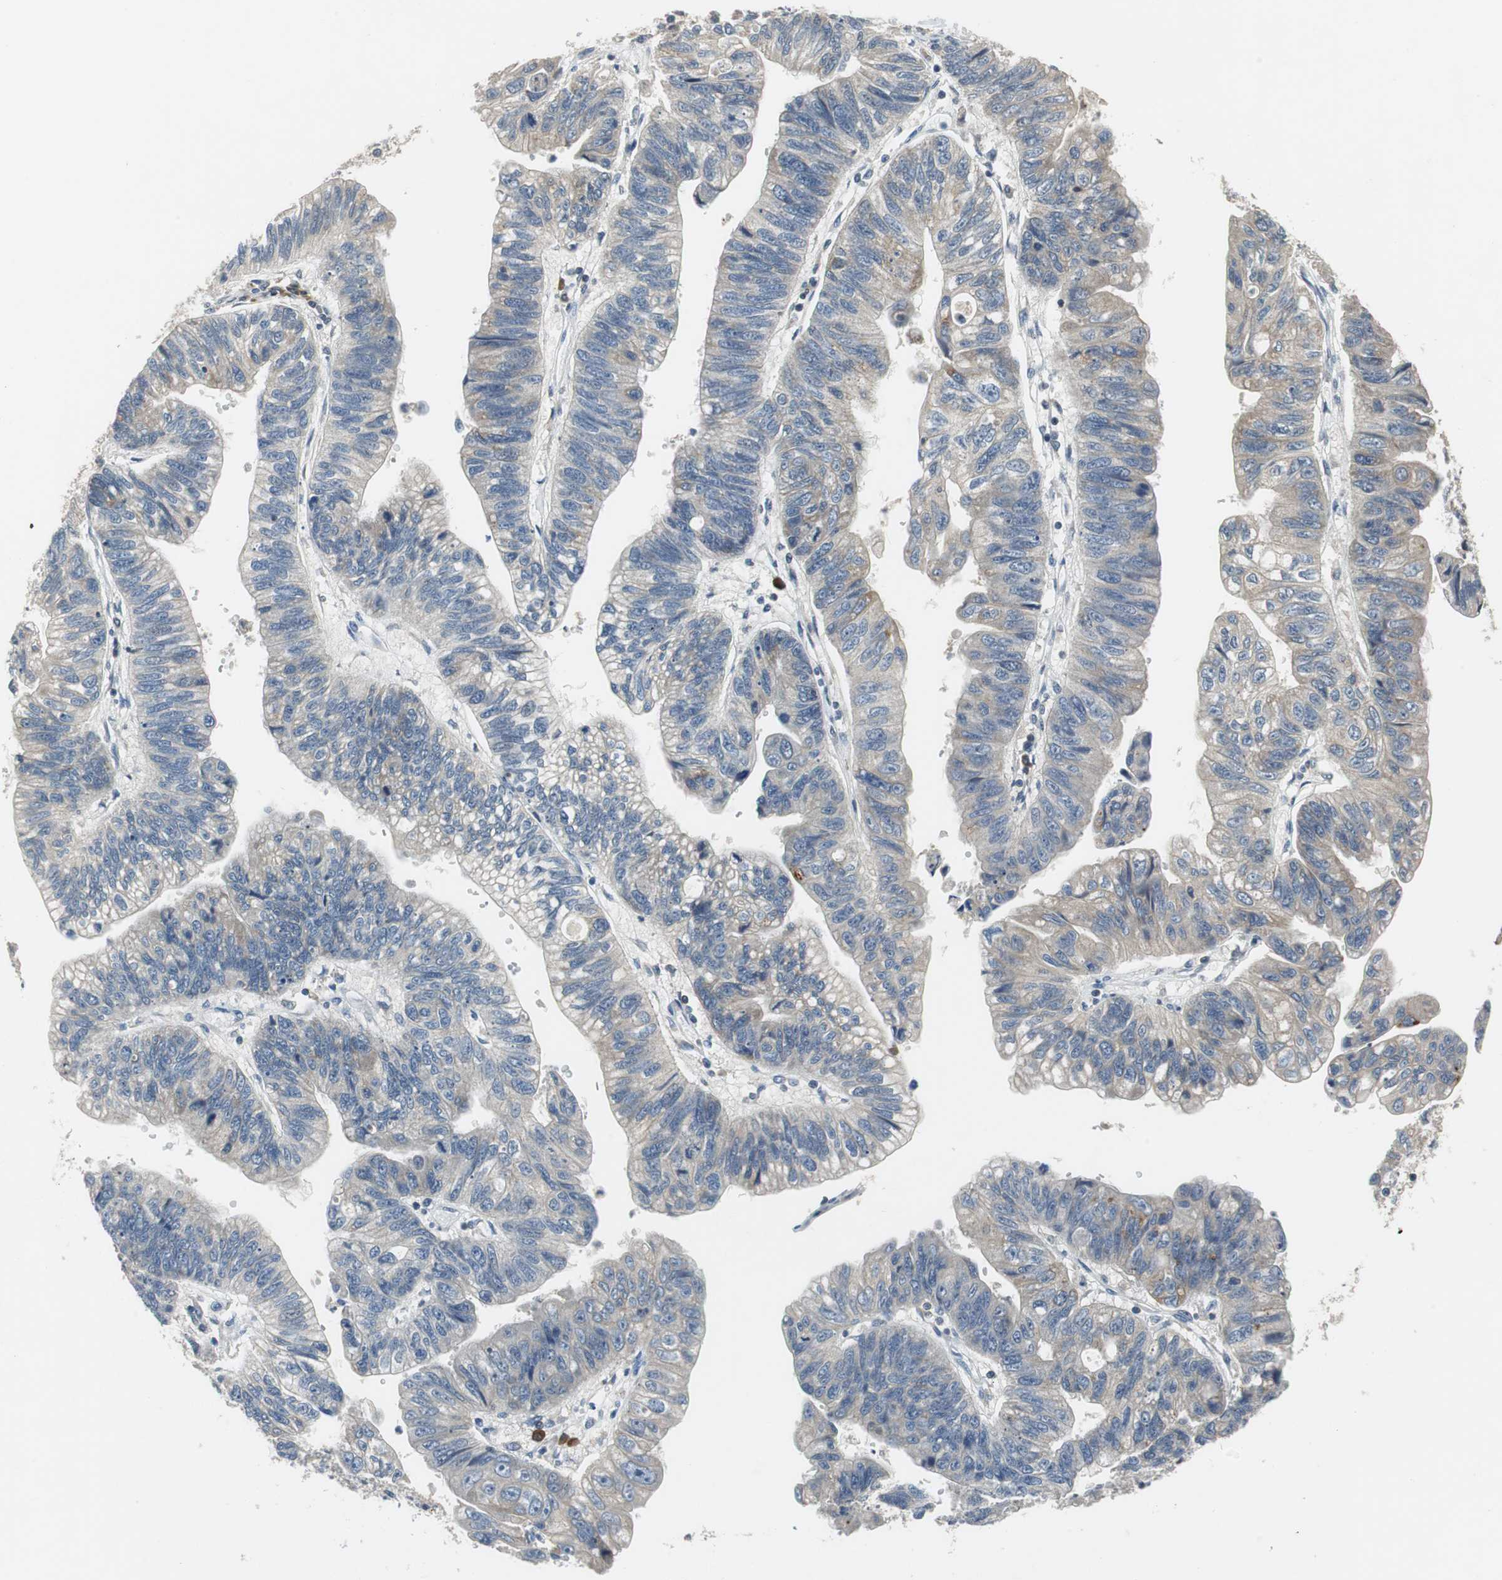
{"staining": {"intensity": "weak", "quantity": "<25%", "location": "cytoplasmic/membranous"}, "tissue": "stomach cancer", "cell_type": "Tumor cells", "image_type": "cancer", "snomed": [{"axis": "morphology", "description": "Adenocarcinoma, NOS"}, {"axis": "topography", "description": "Stomach"}], "caption": "This micrograph is of adenocarcinoma (stomach) stained with IHC to label a protein in brown with the nuclei are counter-stained blue. There is no expression in tumor cells.", "gene": "GLCCI1", "patient": {"sex": "male", "age": 59}}